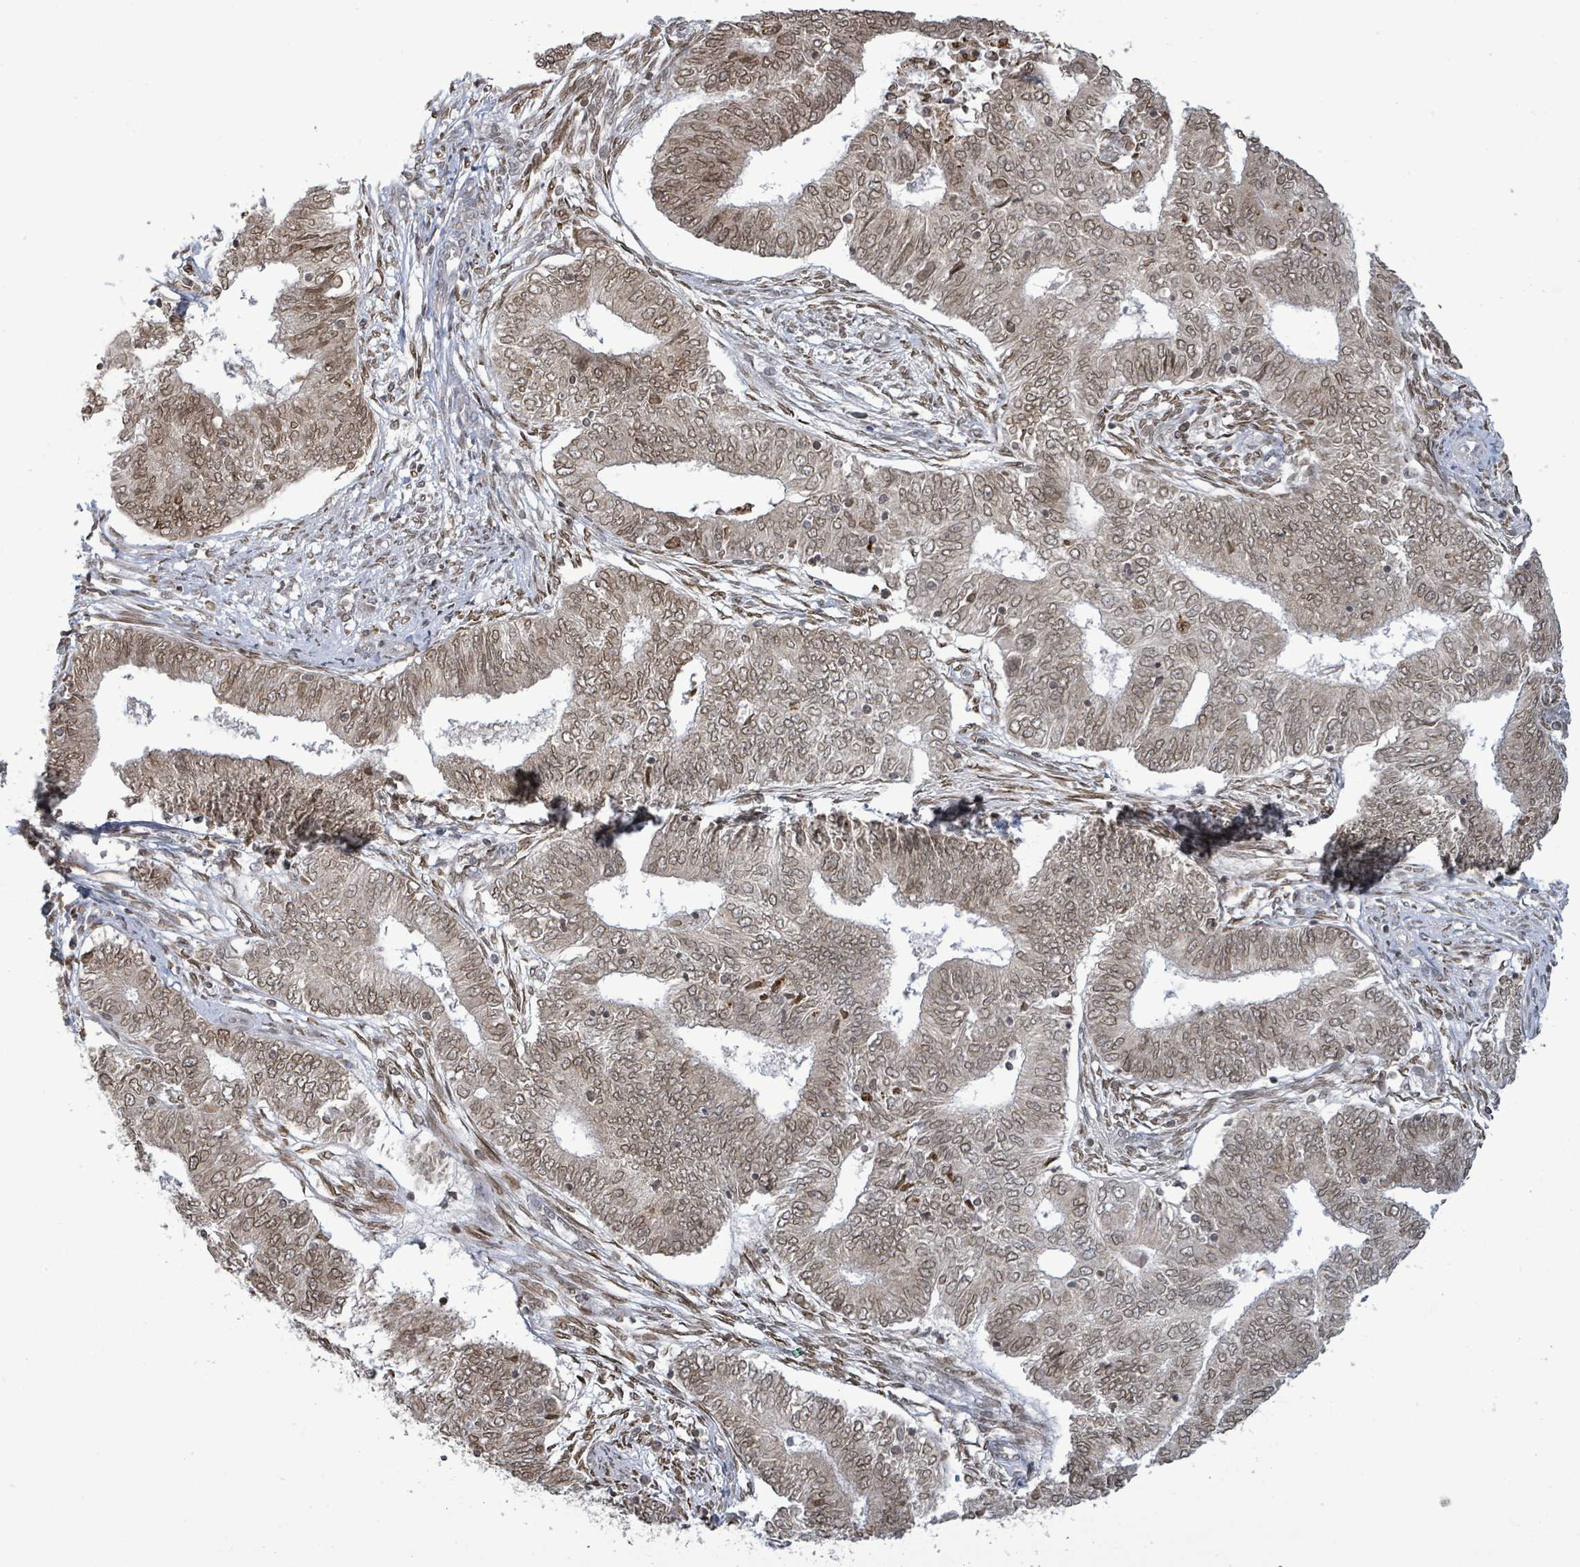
{"staining": {"intensity": "moderate", "quantity": ">75%", "location": "nuclear"}, "tissue": "endometrial cancer", "cell_type": "Tumor cells", "image_type": "cancer", "snomed": [{"axis": "morphology", "description": "Adenocarcinoma, NOS"}, {"axis": "topography", "description": "Endometrium"}], "caption": "An image of endometrial cancer stained for a protein displays moderate nuclear brown staining in tumor cells.", "gene": "SBF2", "patient": {"sex": "female", "age": 62}}